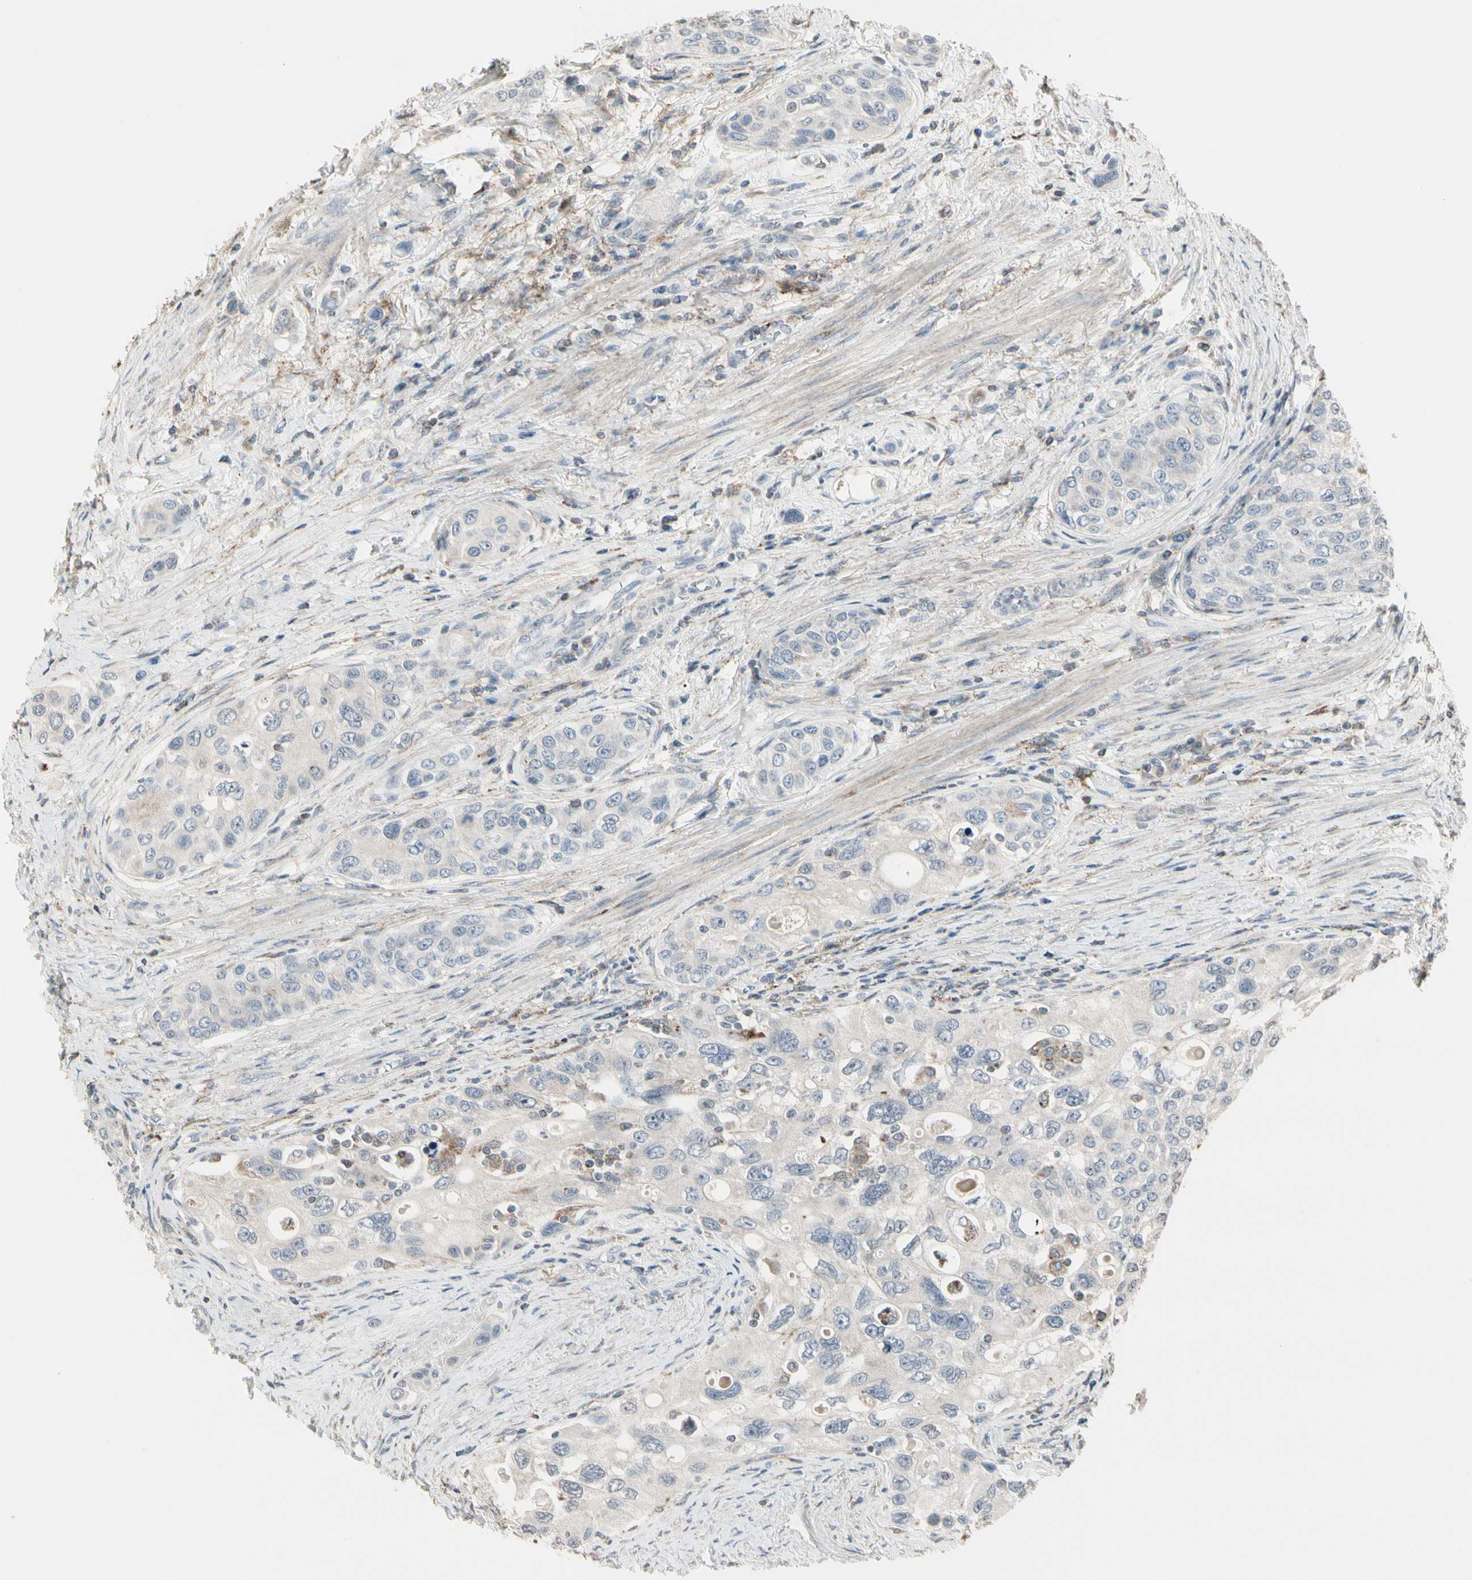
{"staining": {"intensity": "negative", "quantity": "none", "location": "none"}, "tissue": "urothelial cancer", "cell_type": "Tumor cells", "image_type": "cancer", "snomed": [{"axis": "morphology", "description": "Urothelial carcinoma, High grade"}, {"axis": "topography", "description": "Urinary bladder"}], "caption": "Urothelial cancer stained for a protein using immunohistochemistry exhibits no expression tumor cells.", "gene": "TMEM176A", "patient": {"sex": "female", "age": 56}}